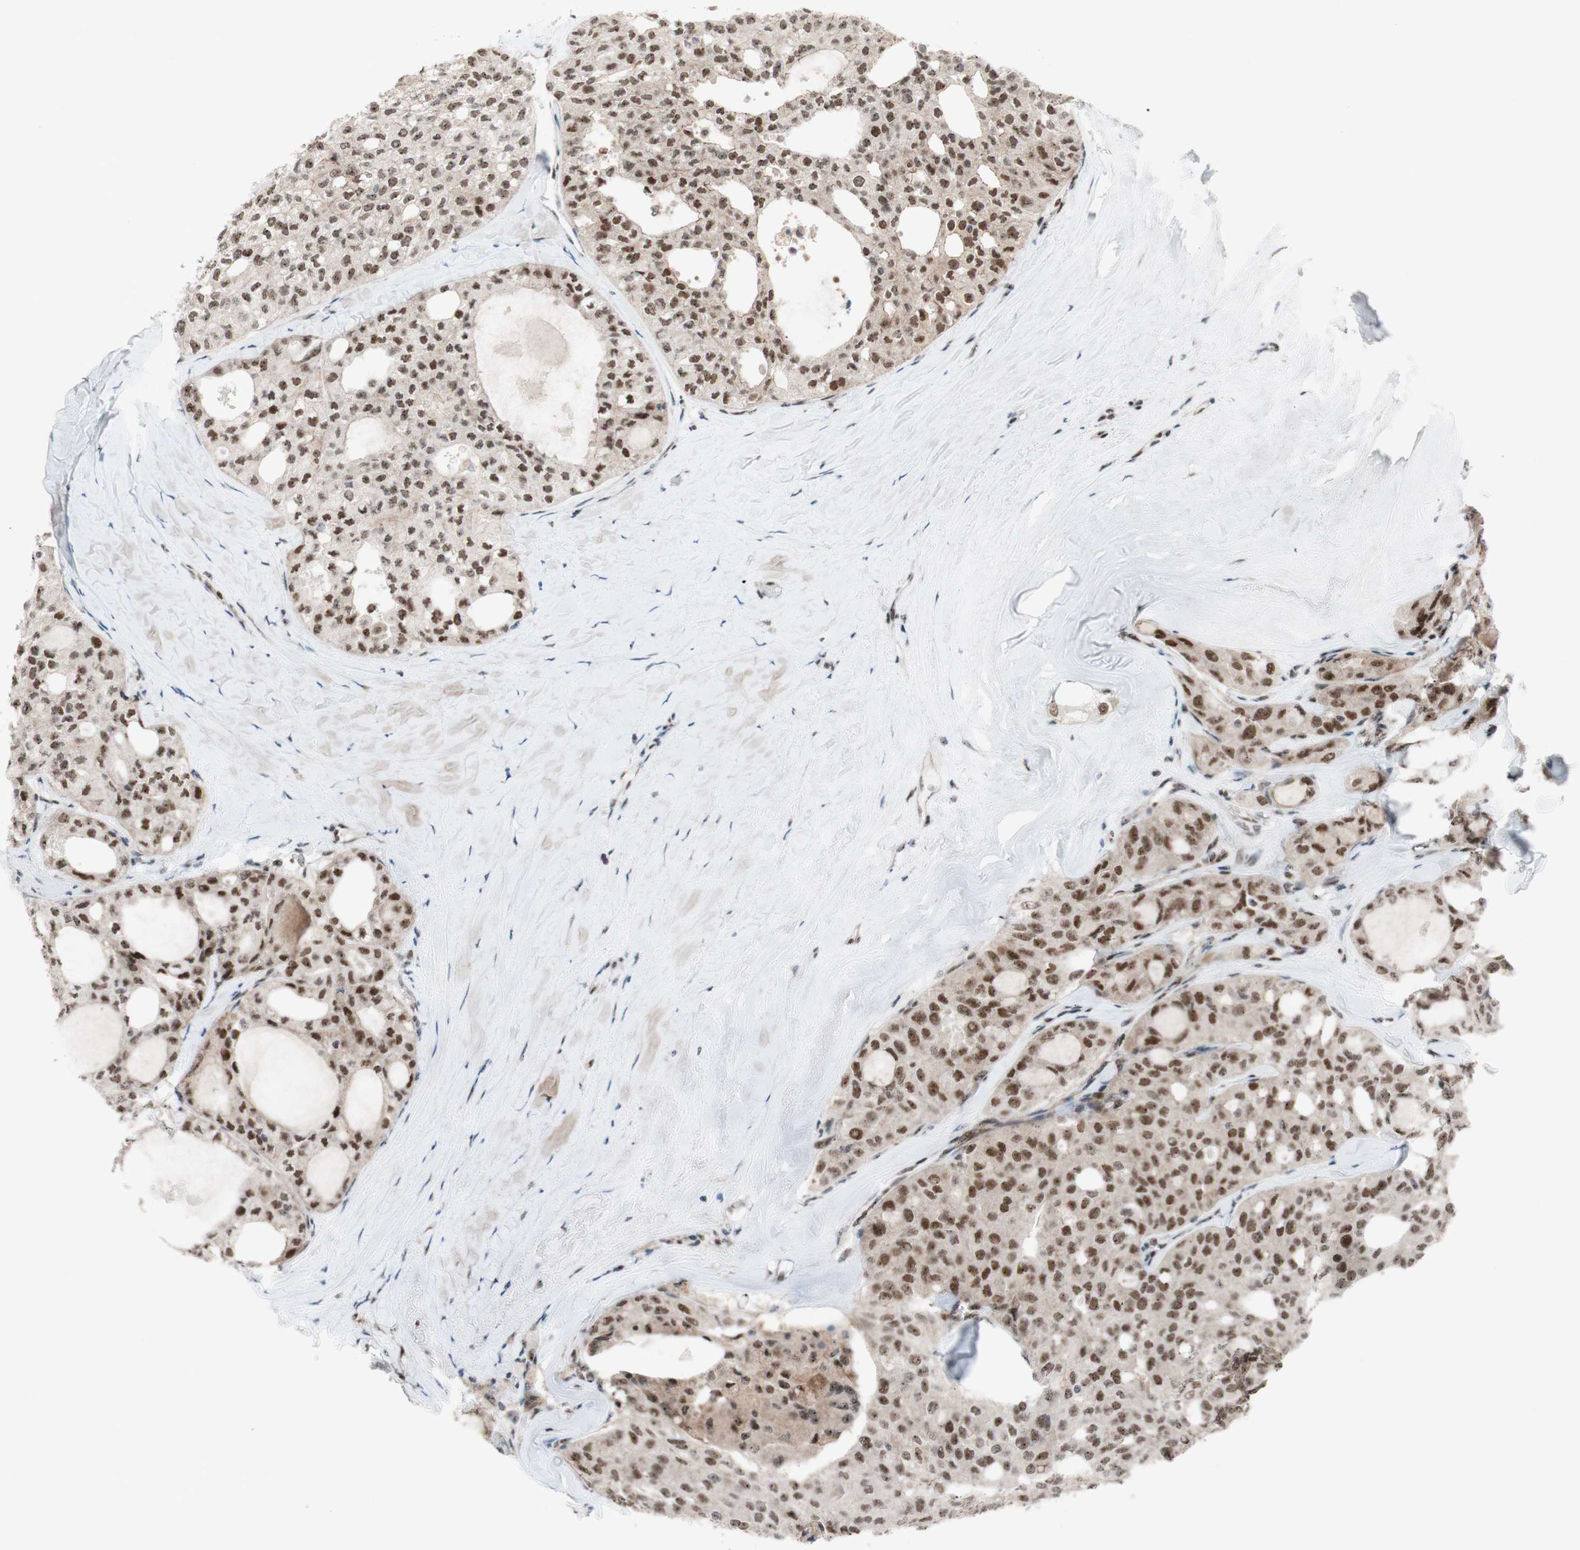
{"staining": {"intensity": "moderate", "quantity": ">75%", "location": "nuclear"}, "tissue": "thyroid cancer", "cell_type": "Tumor cells", "image_type": "cancer", "snomed": [{"axis": "morphology", "description": "Follicular adenoma carcinoma, NOS"}, {"axis": "topography", "description": "Thyroid gland"}], "caption": "A medium amount of moderate nuclear positivity is present in approximately >75% of tumor cells in thyroid cancer tissue. (IHC, brightfield microscopy, high magnification).", "gene": "POLR1A", "patient": {"sex": "male", "age": 75}}